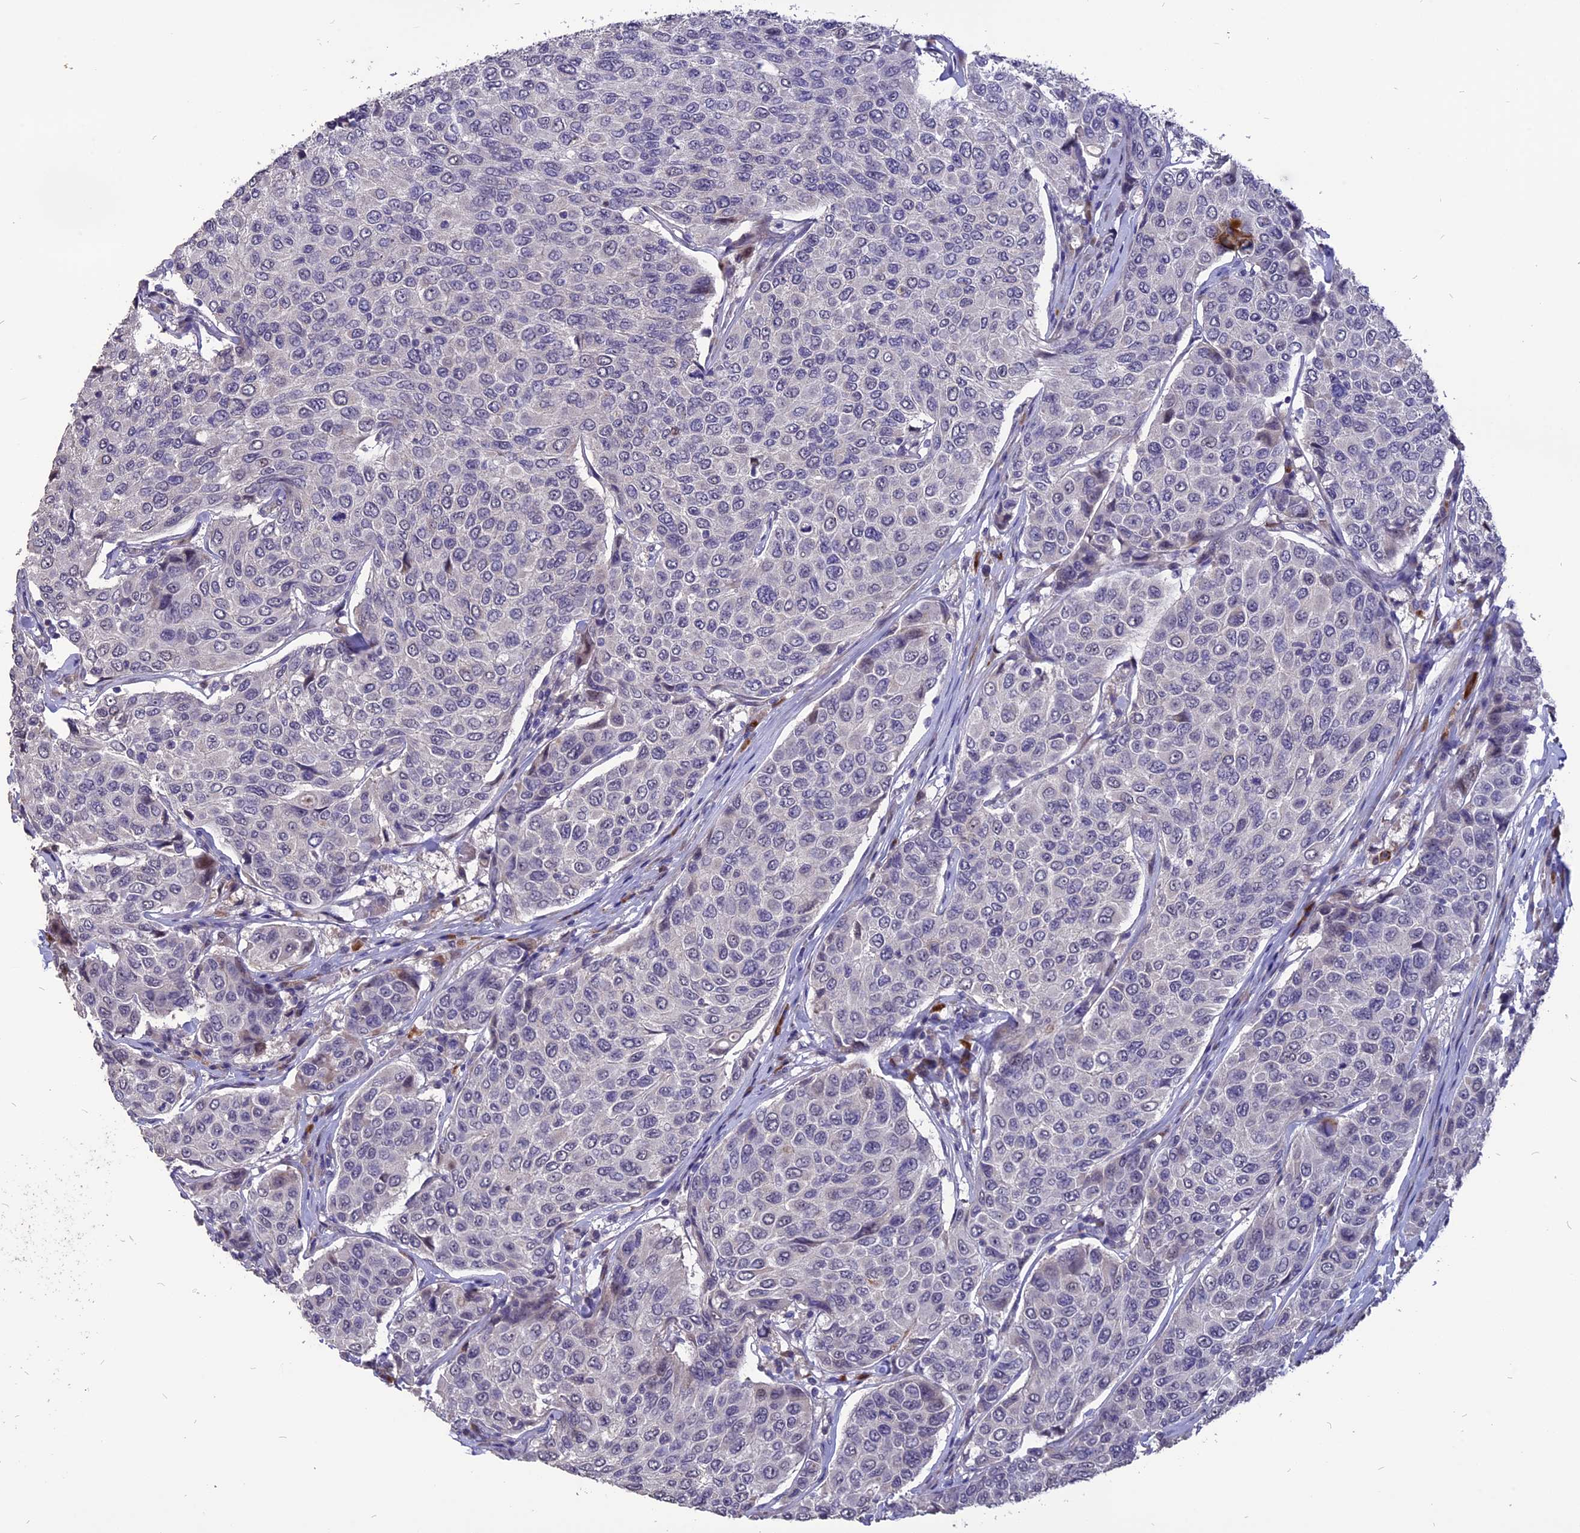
{"staining": {"intensity": "negative", "quantity": "none", "location": "none"}, "tissue": "breast cancer", "cell_type": "Tumor cells", "image_type": "cancer", "snomed": [{"axis": "morphology", "description": "Duct carcinoma"}, {"axis": "topography", "description": "Breast"}], "caption": "This photomicrograph is of breast cancer (intraductal carcinoma) stained with immunohistochemistry (IHC) to label a protein in brown with the nuclei are counter-stained blue. There is no expression in tumor cells.", "gene": "TMEM263", "patient": {"sex": "female", "age": 55}}